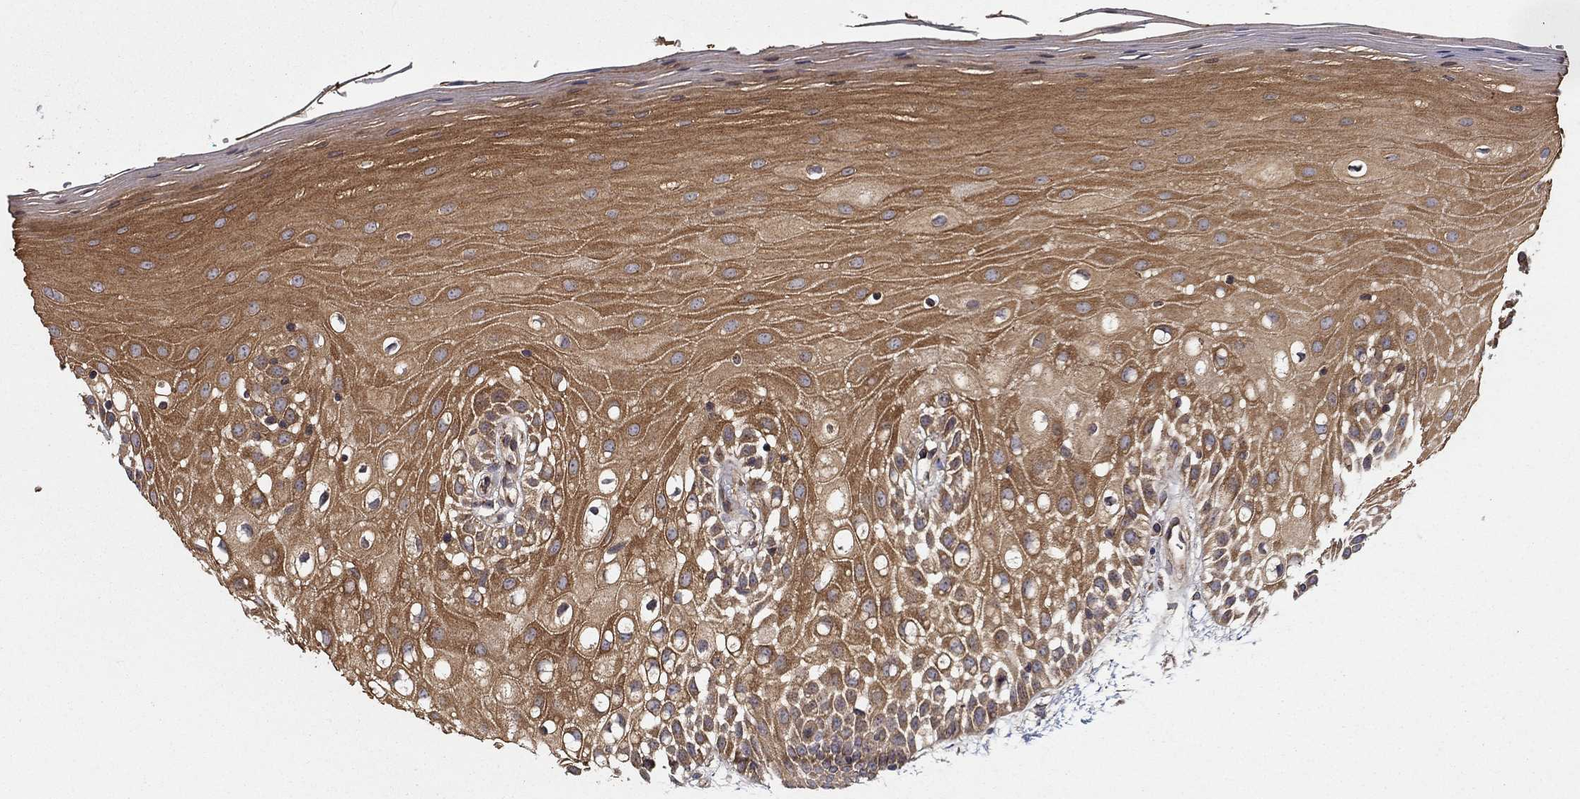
{"staining": {"intensity": "moderate", "quantity": ">75%", "location": "cytoplasmic/membranous"}, "tissue": "oral mucosa", "cell_type": "Squamous epithelial cells", "image_type": "normal", "snomed": [{"axis": "morphology", "description": "Normal tissue, NOS"}, {"axis": "morphology", "description": "Squamous cell carcinoma, NOS"}, {"axis": "topography", "description": "Oral tissue"}, {"axis": "topography", "description": "Head-Neck"}], "caption": "DAB immunohistochemical staining of benign human oral mucosa displays moderate cytoplasmic/membranous protein expression in about >75% of squamous epithelial cells.", "gene": "BMERB1", "patient": {"sex": "female", "age": 75}}